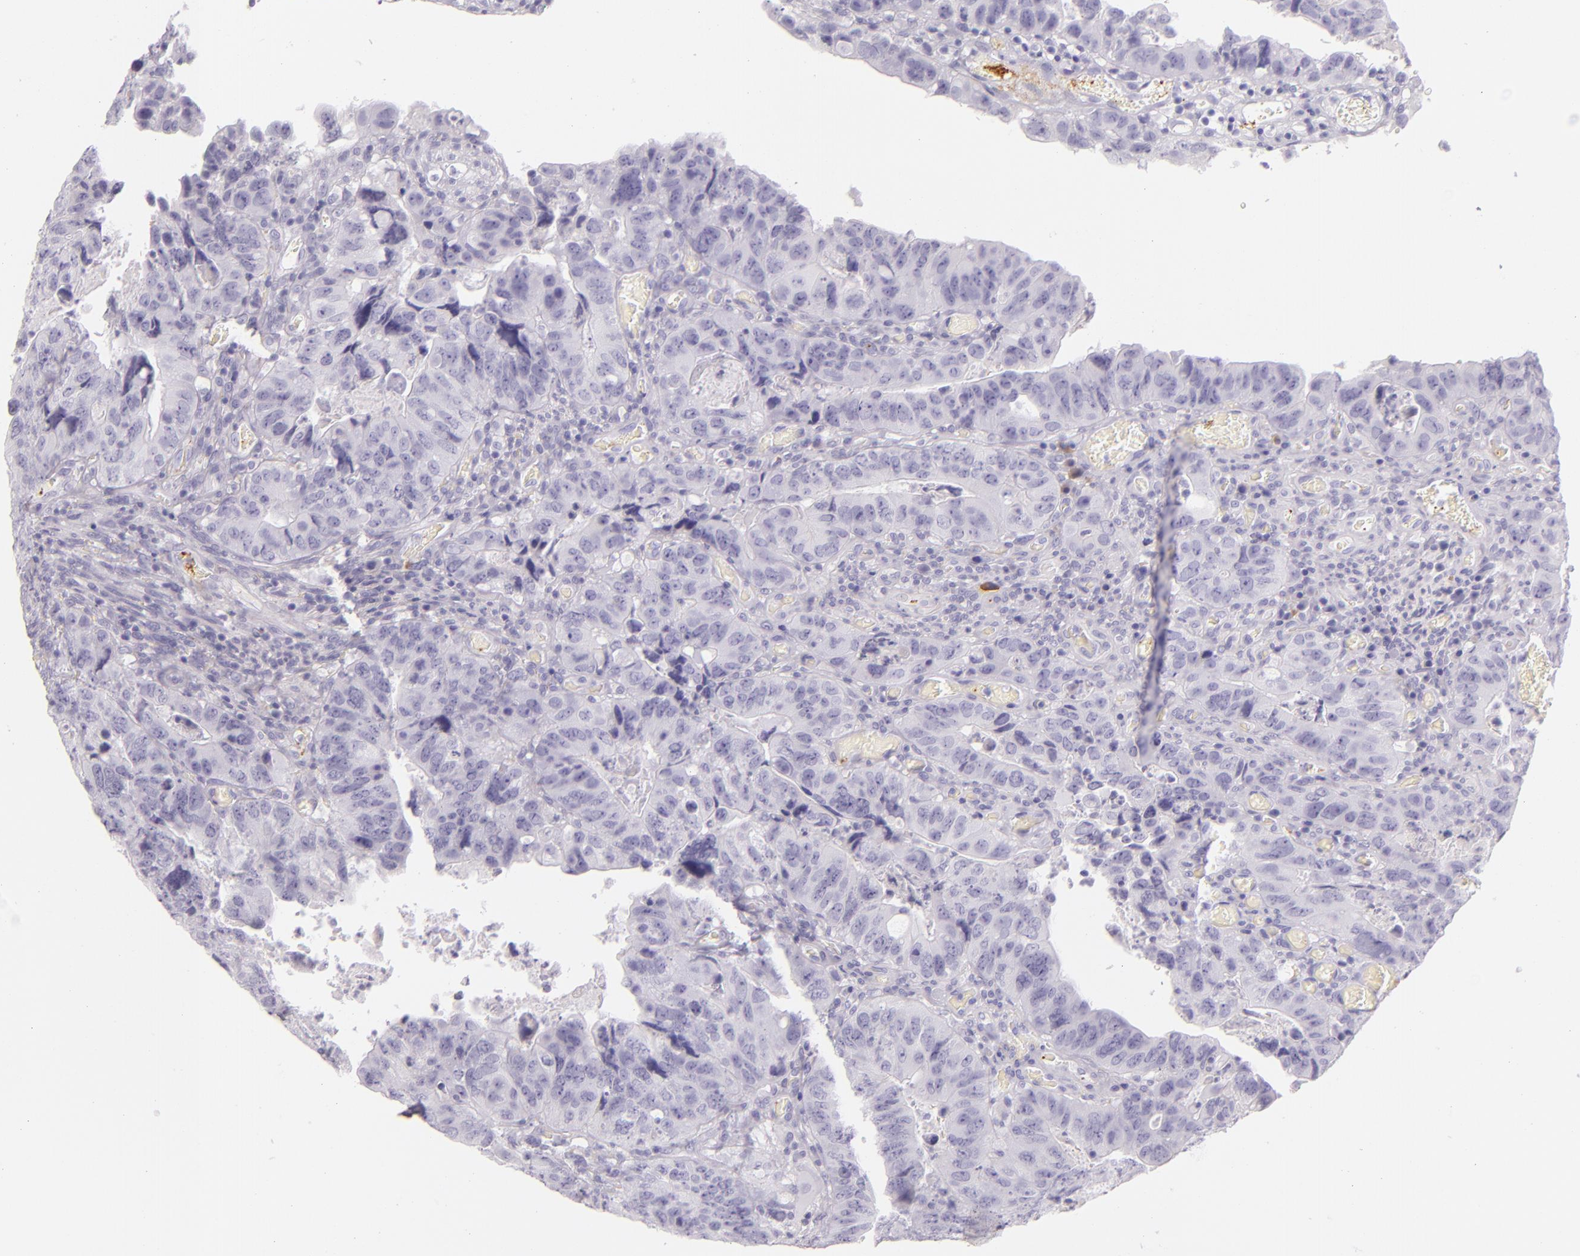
{"staining": {"intensity": "negative", "quantity": "none", "location": "none"}, "tissue": "colorectal cancer", "cell_type": "Tumor cells", "image_type": "cancer", "snomed": [{"axis": "morphology", "description": "Adenocarcinoma, NOS"}, {"axis": "topography", "description": "Rectum"}], "caption": "IHC image of adenocarcinoma (colorectal) stained for a protein (brown), which reveals no expression in tumor cells.", "gene": "SELP", "patient": {"sex": "female", "age": 82}}